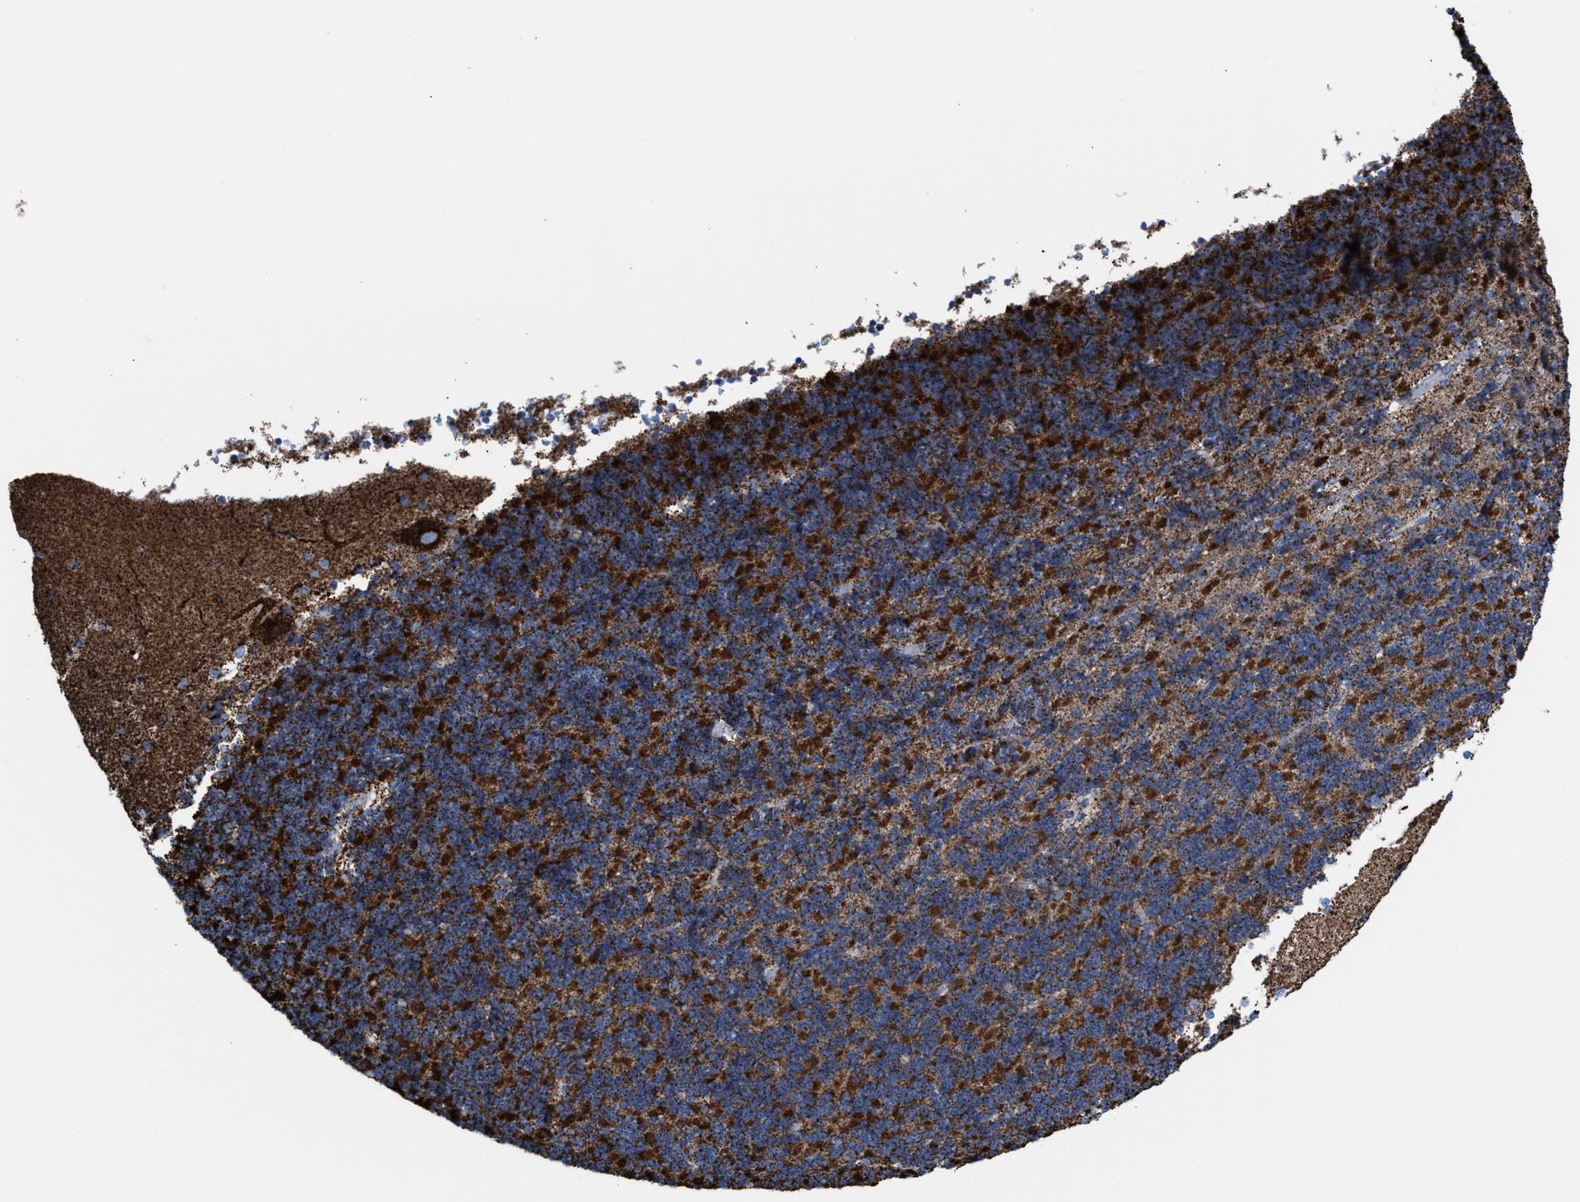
{"staining": {"intensity": "strong", "quantity": ">75%", "location": "cytoplasmic/membranous"}, "tissue": "cerebellum", "cell_type": "Cells in granular layer", "image_type": "normal", "snomed": [{"axis": "morphology", "description": "Normal tissue, NOS"}, {"axis": "topography", "description": "Cerebellum"}], "caption": "Immunohistochemistry staining of normal cerebellum, which demonstrates high levels of strong cytoplasmic/membranous positivity in approximately >75% of cells in granular layer indicating strong cytoplasmic/membranous protein expression. The staining was performed using DAB (3,3'-diaminobenzidine) (brown) for protein detection and nuclei were counterstained in hematoxylin (blue).", "gene": "ECHS1", "patient": {"sex": "female", "age": 19}}